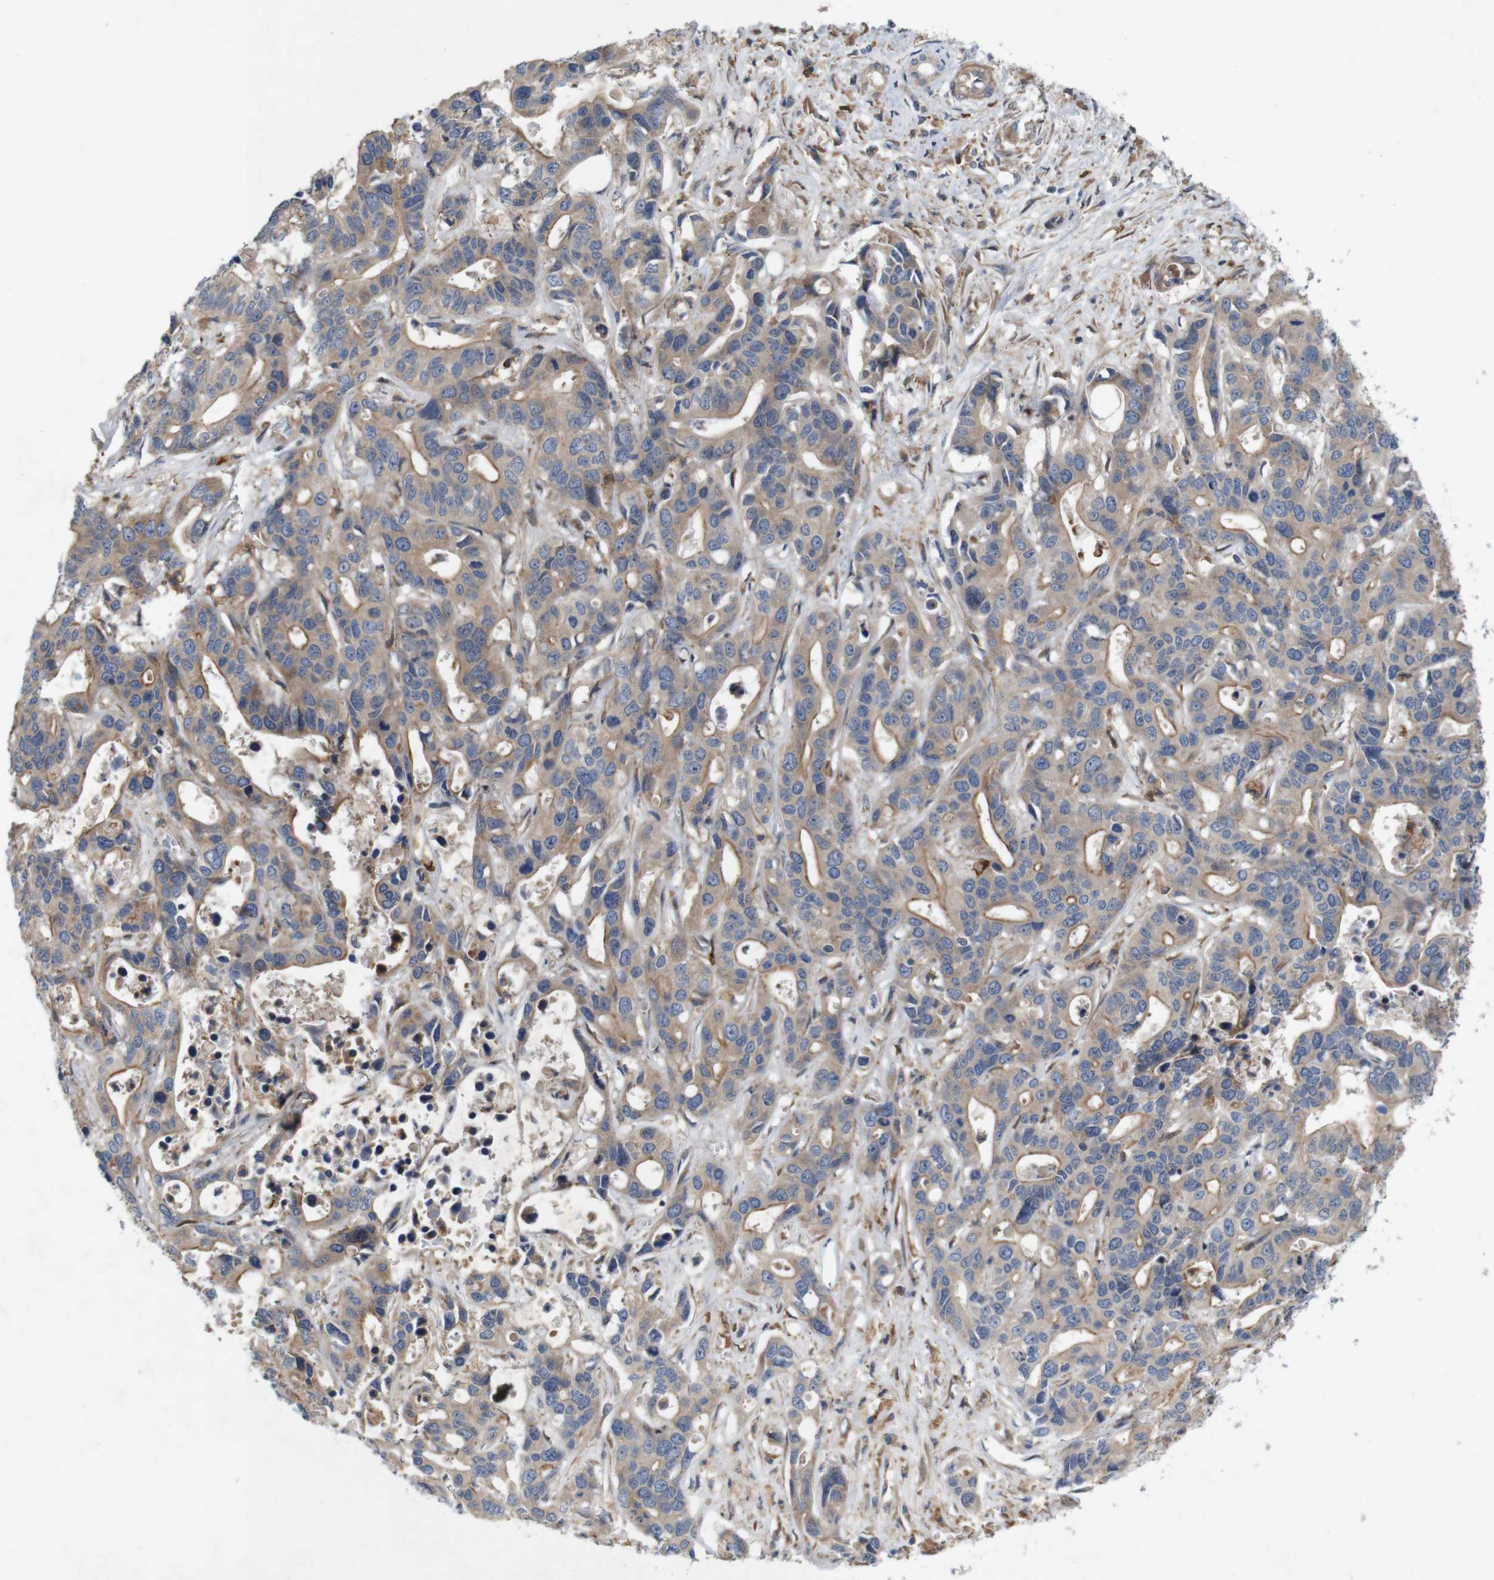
{"staining": {"intensity": "weak", "quantity": ">75%", "location": "cytoplasmic/membranous"}, "tissue": "liver cancer", "cell_type": "Tumor cells", "image_type": "cancer", "snomed": [{"axis": "morphology", "description": "Cholangiocarcinoma"}, {"axis": "topography", "description": "Liver"}], "caption": "Liver cholangiocarcinoma tissue displays weak cytoplasmic/membranous staining in approximately >75% of tumor cells, visualized by immunohistochemistry. Nuclei are stained in blue.", "gene": "SIGLEC8", "patient": {"sex": "female", "age": 65}}